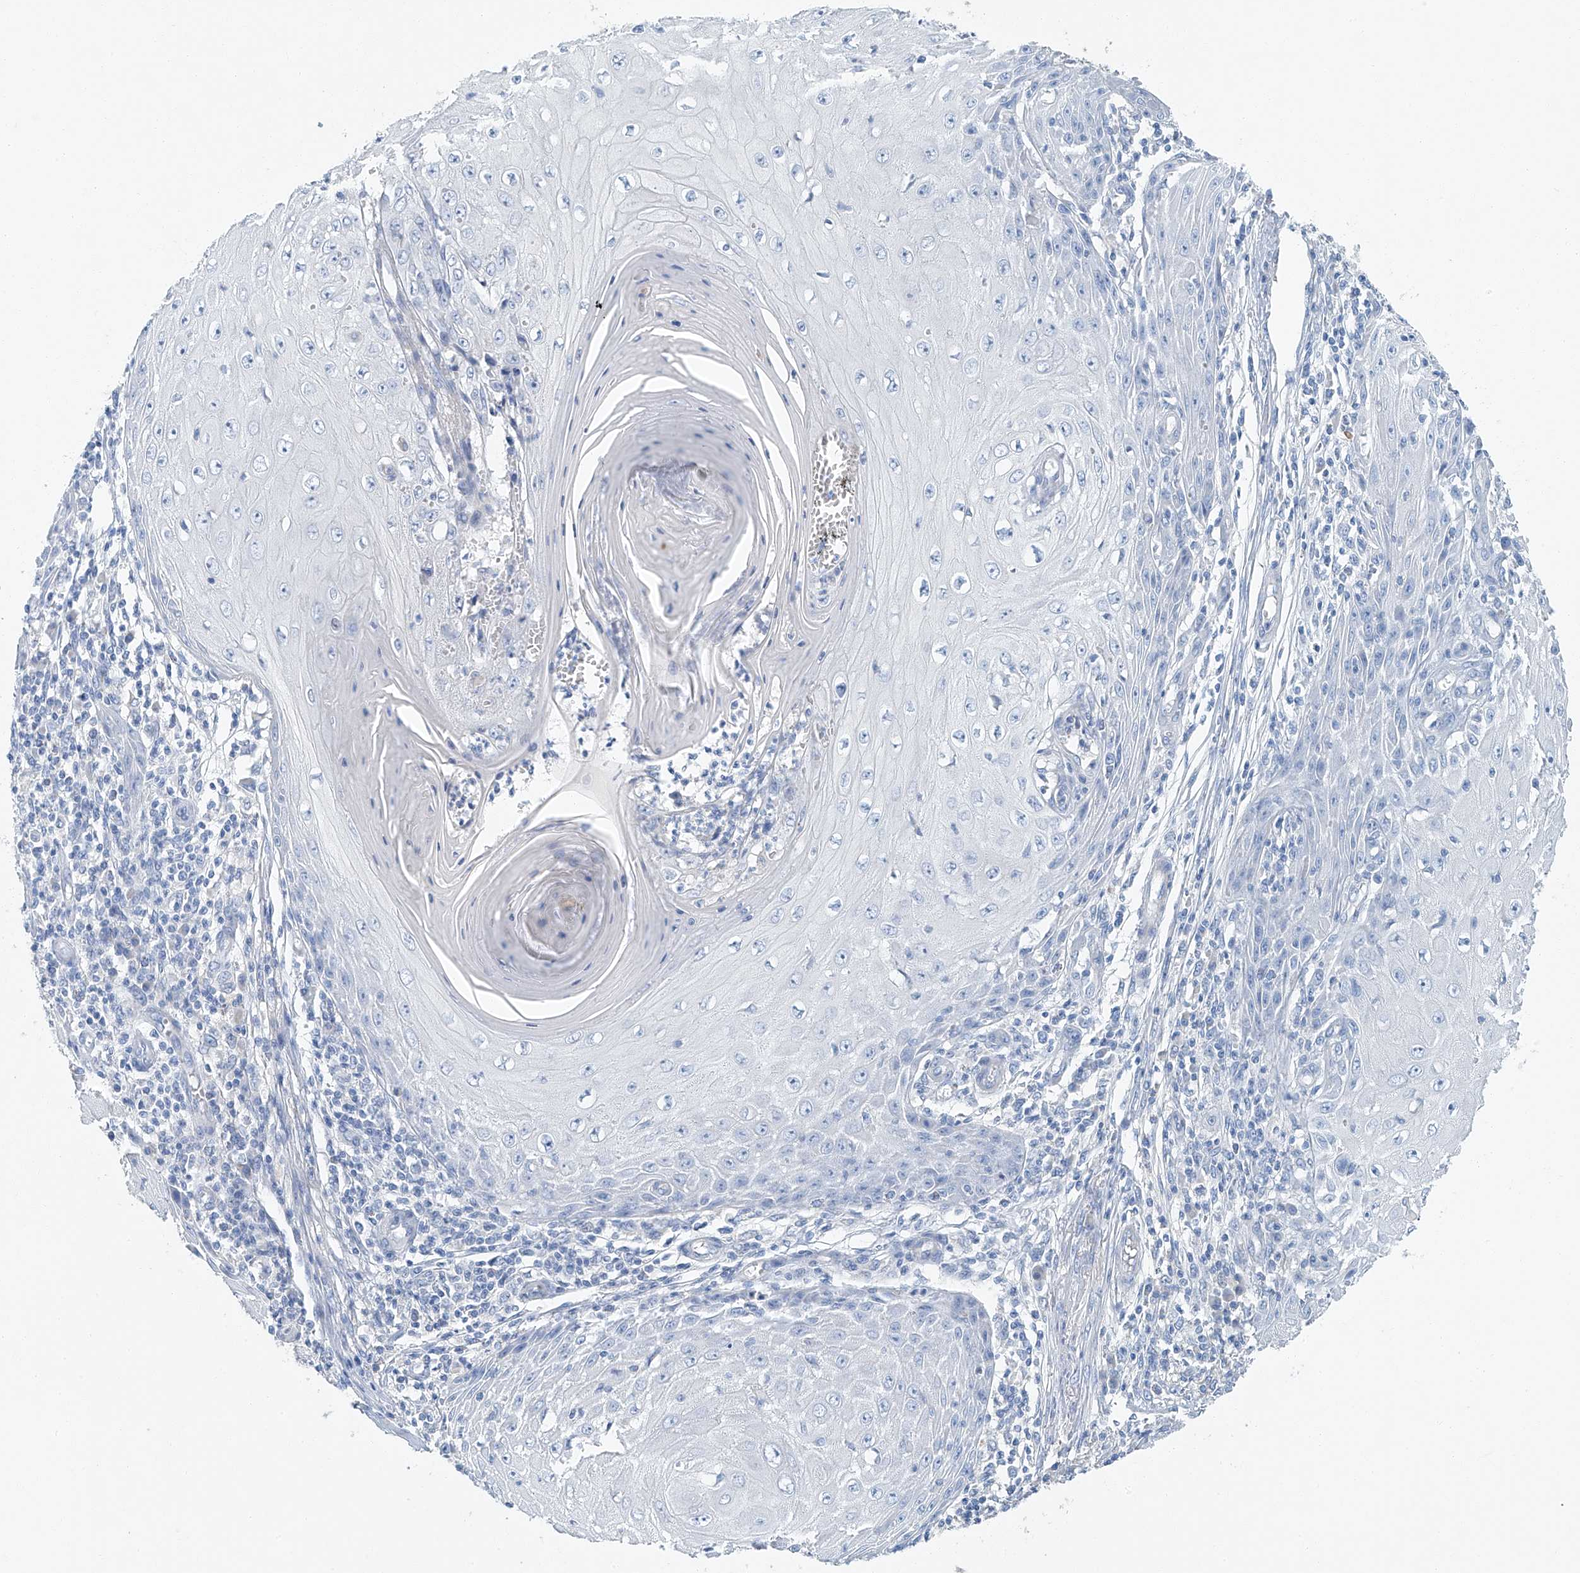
{"staining": {"intensity": "negative", "quantity": "none", "location": "none"}, "tissue": "skin cancer", "cell_type": "Tumor cells", "image_type": "cancer", "snomed": [{"axis": "morphology", "description": "Squamous cell carcinoma, NOS"}, {"axis": "topography", "description": "Skin"}], "caption": "This is a photomicrograph of IHC staining of skin cancer, which shows no expression in tumor cells.", "gene": "C1orf87", "patient": {"sex": "female", "age": 73}}